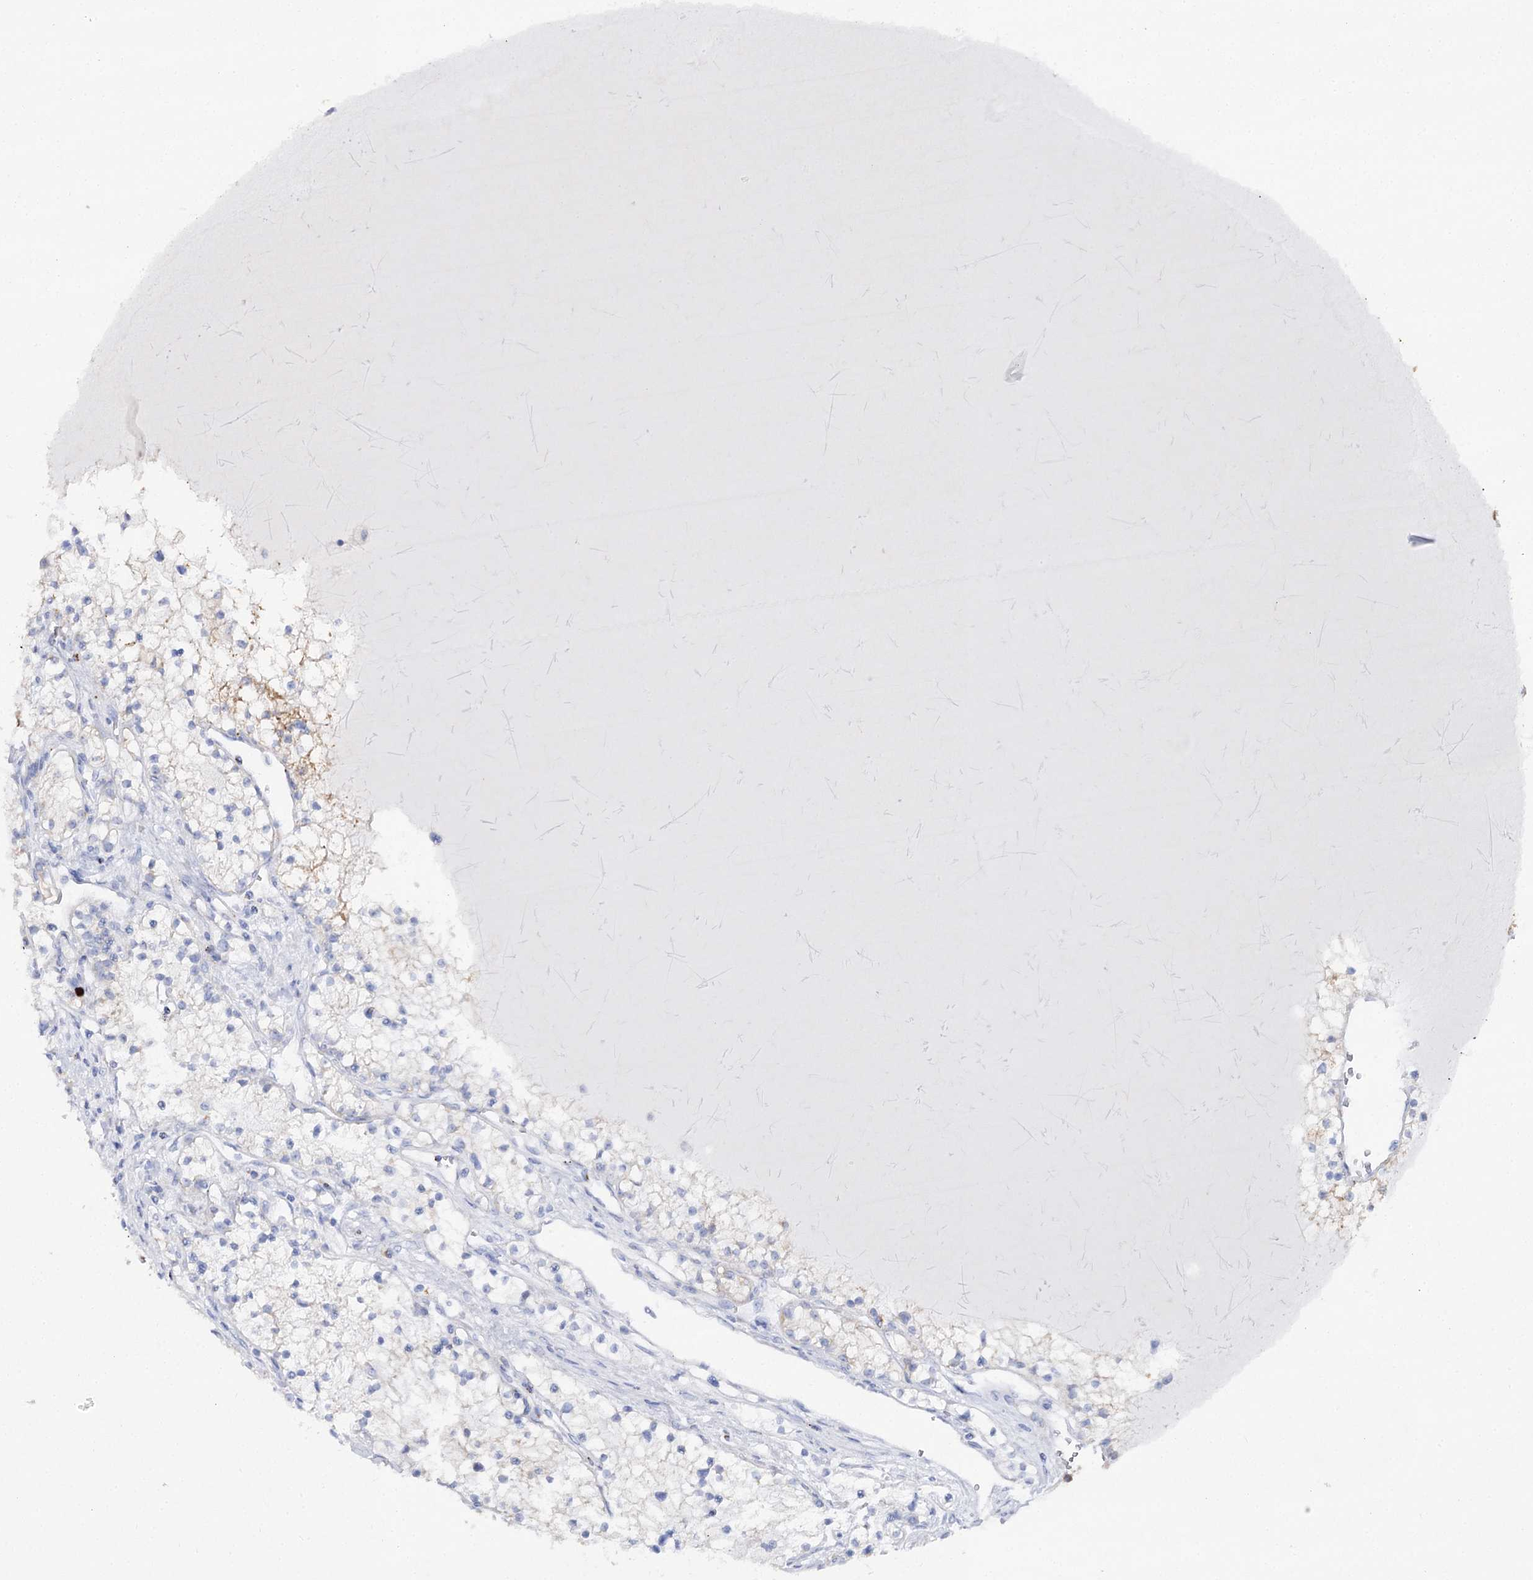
{"staining": {"intensity": "moderate", "quantity": "<25%", "location": "cytoplasmic/membranous"}, "tissue": "renal cancer", "cell_type": "Tumor cells", "image_type": "cancer", "snomed": [{"axis": "morphology", "description": "Normal tissue, NOS"}, {"axis": "morphology", "description": "Adenocarcinoma, NOS"}, {"axis": "topography", "description": "Kidney"}], "caption": "Immunohistochemistry (DAB (3,3'-diaminobenzidine)) staining of human renal cancer (adenocarcinoma) demonstrates moderate cytoplasmic/membranous protein staining in approximately <25% of tumor cells. The protein of interest is shown in brown color, while the nuclei are stained blue.", "gene": "SLC3A1", "patient": {"sex": "male", "age": 68}}